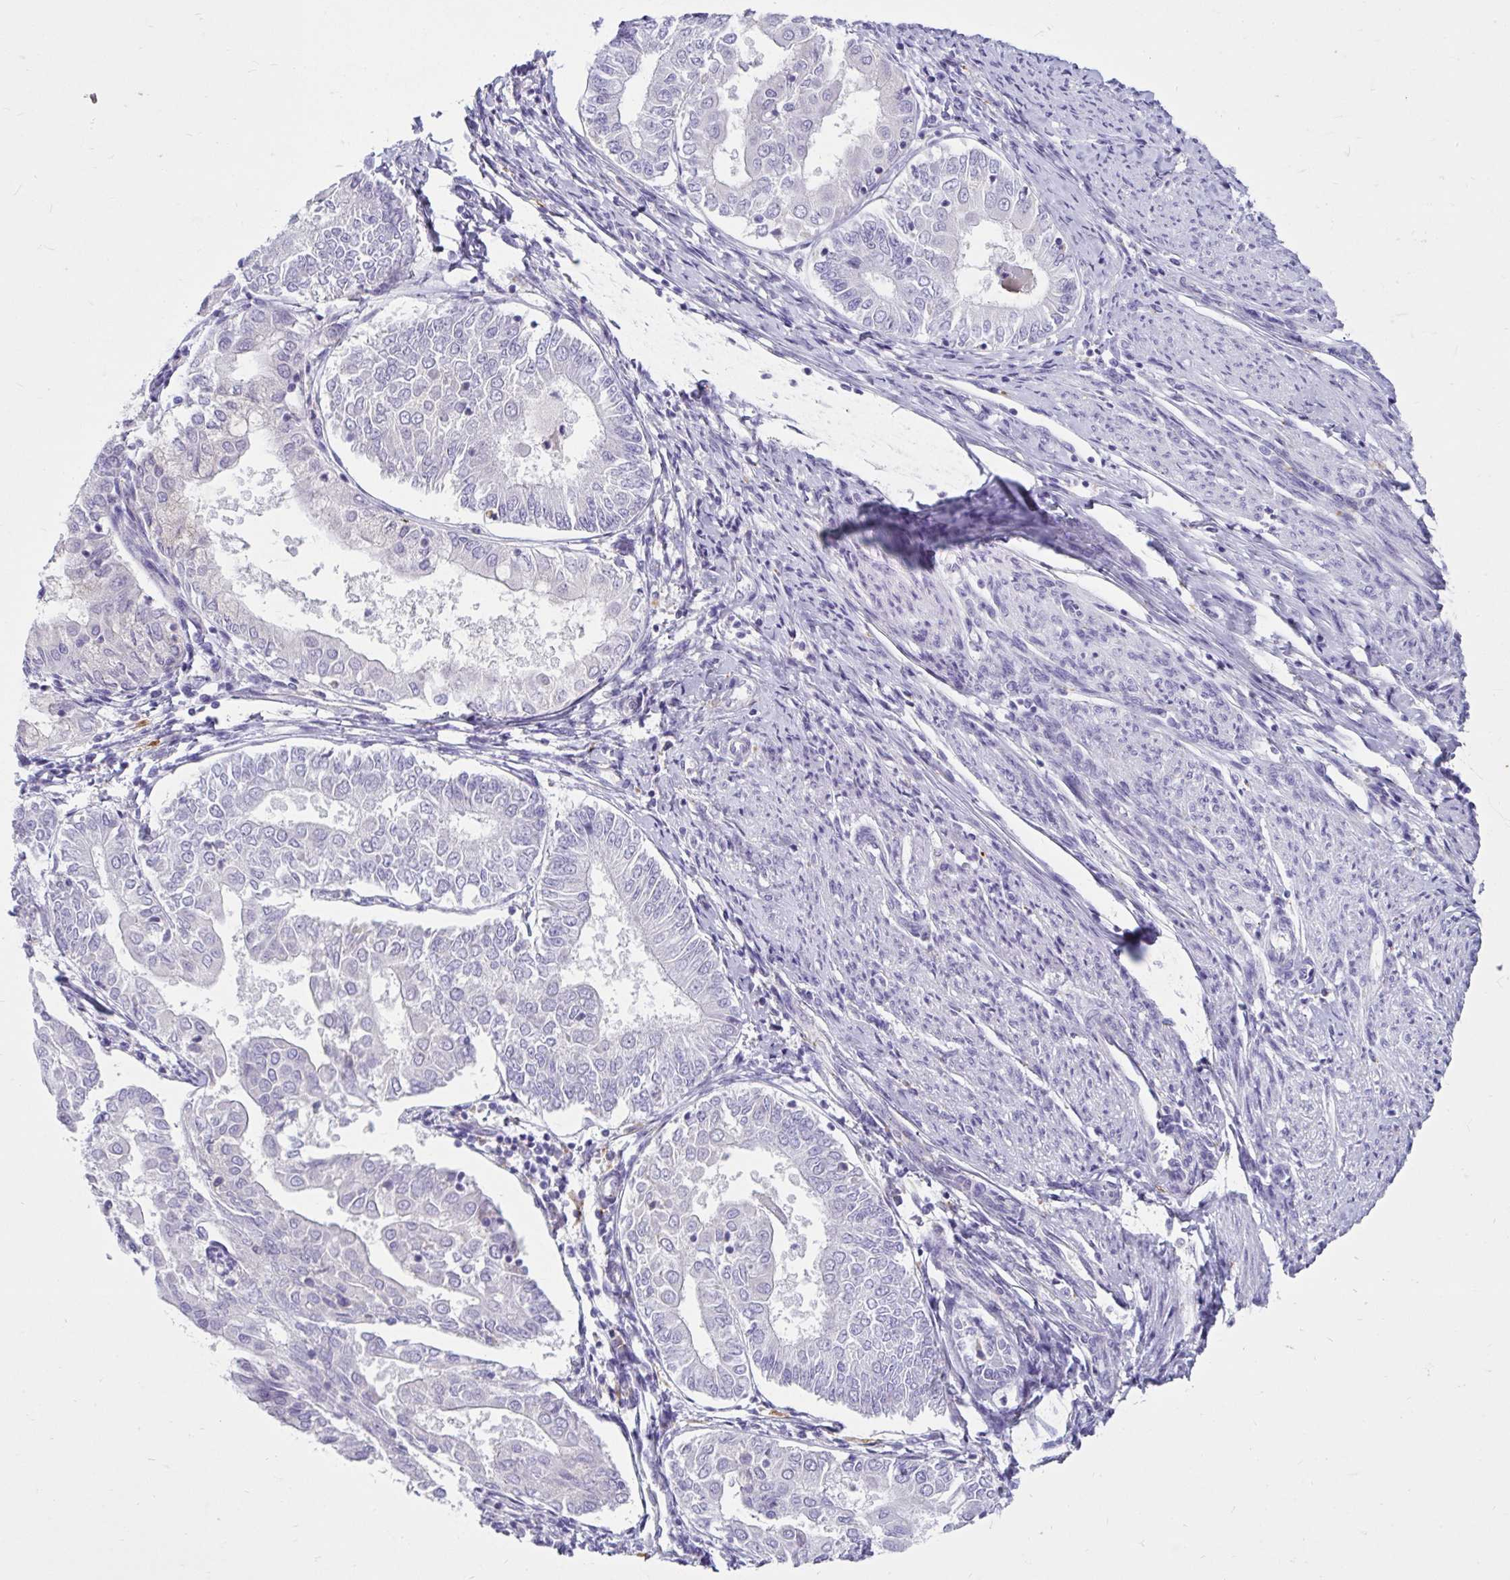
{"staining": {"intensity": "negative", "quantity": "none", "location": "none"}, "tissue": "endometrial cancer", "cell_type": "Tumor cells", "image_type": "cancer", "snomed": [{"axis": "morphology", "description": "Adenocarcinoma, NOS"}, {"axis": "topography", "description": "Endometrium"}], "caption": "There is no significant expression in tumor cells of adenocarcinoma (endometrial). The staining is performed using DAB (3,3'-diaminobenzidine) brown chromogen with nuclei counter-stained in using hematoxylin.", "gene": "CTSZ", "patient": {"sex": "female", "age": 68}}